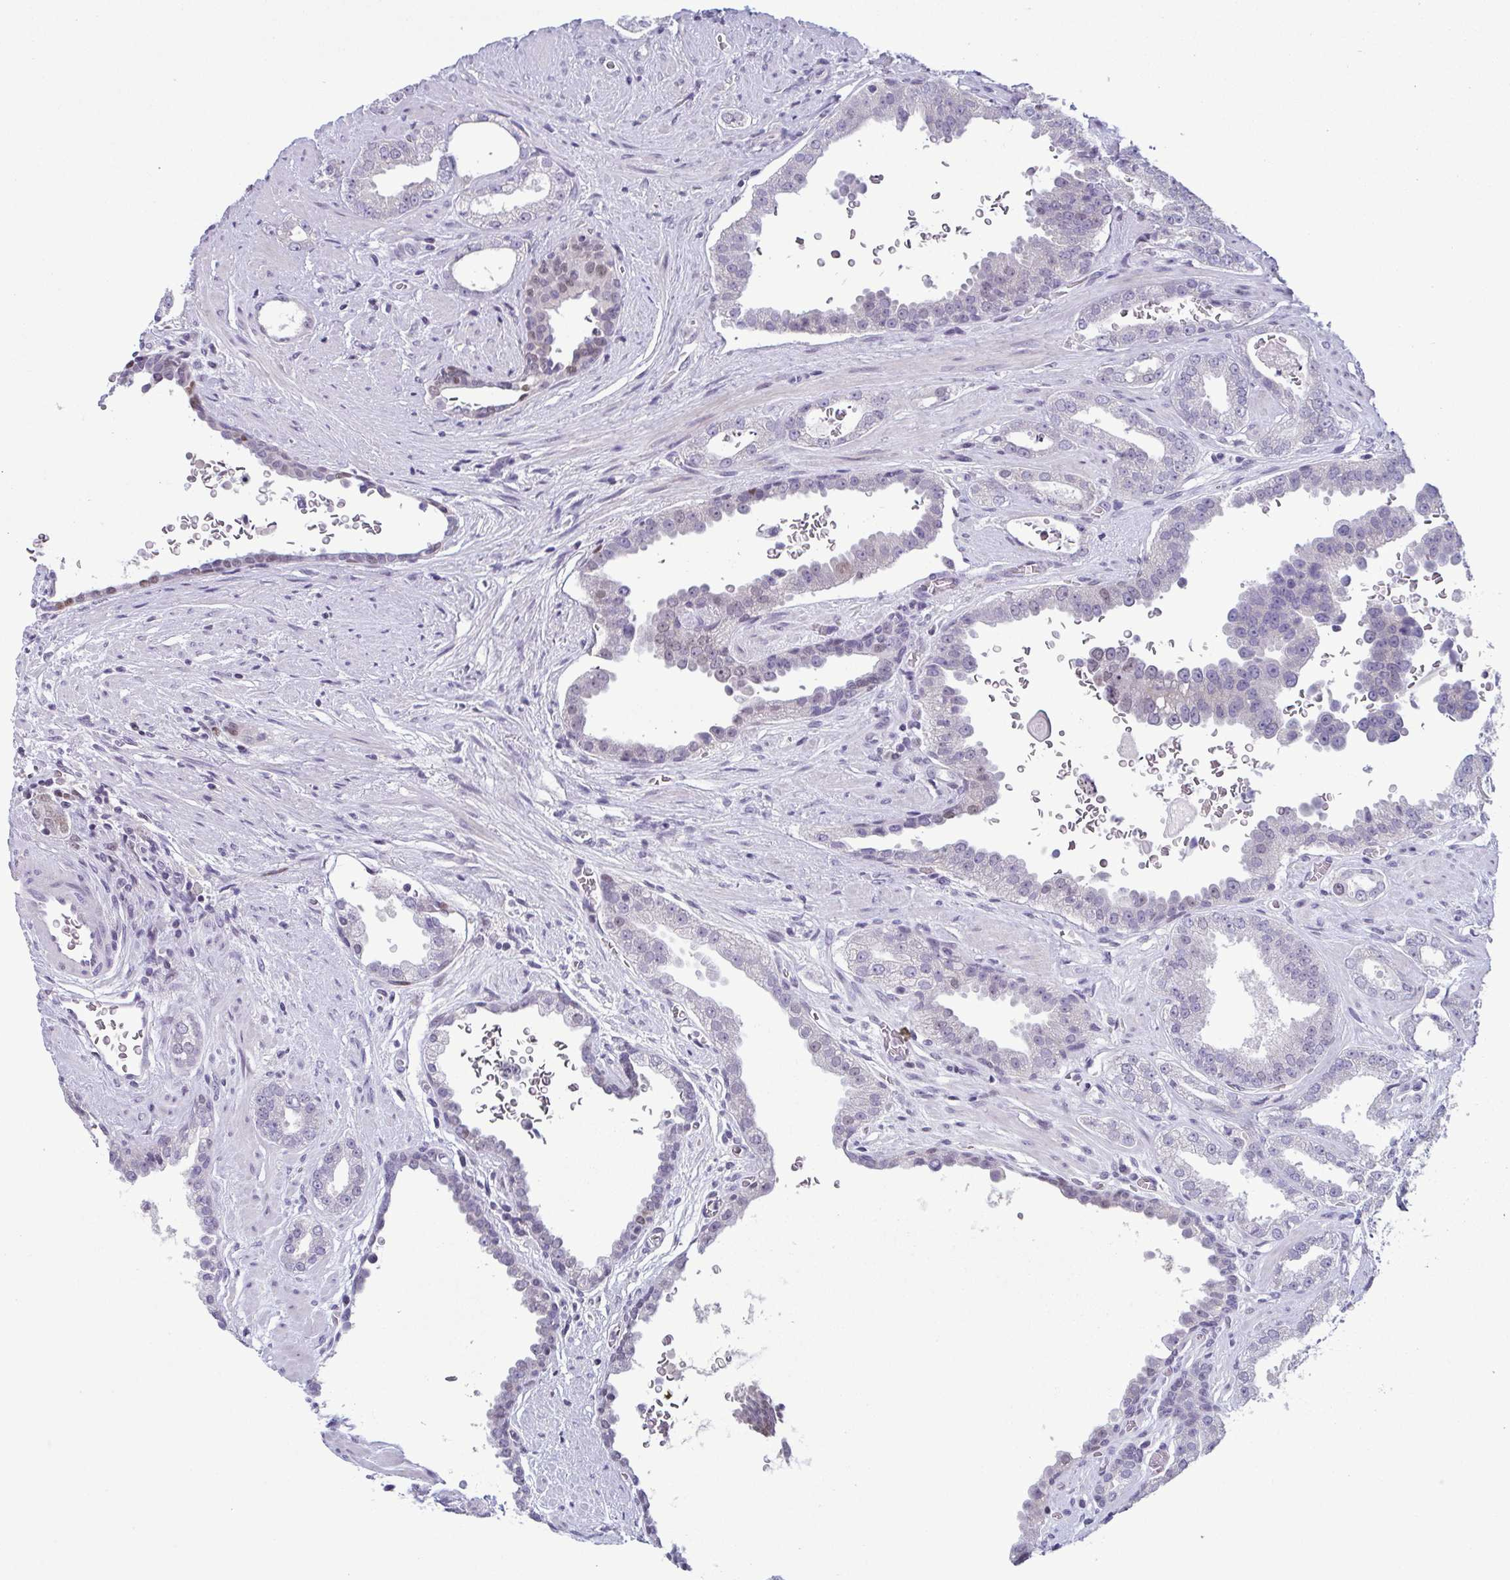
{"staining": {"intensity": "negative", "quantity": "none", "location": "none"}, "tissue": "prostate cancer", "cell_type": "Tumor cells", "image_type": "cancer", "snomed": [{"axis": "morphology", "description": "Adenocarcinoma, Low grade"}, {"axis": "topography", "description": "Prostate"}], "caption": "Immunohistochemical staining of adenocarcinoma (low-grade) (prostate) displays no significant expression in tumor cells.", "gene": "IRF1", "patient": {"sex": "male", "age": 67}}